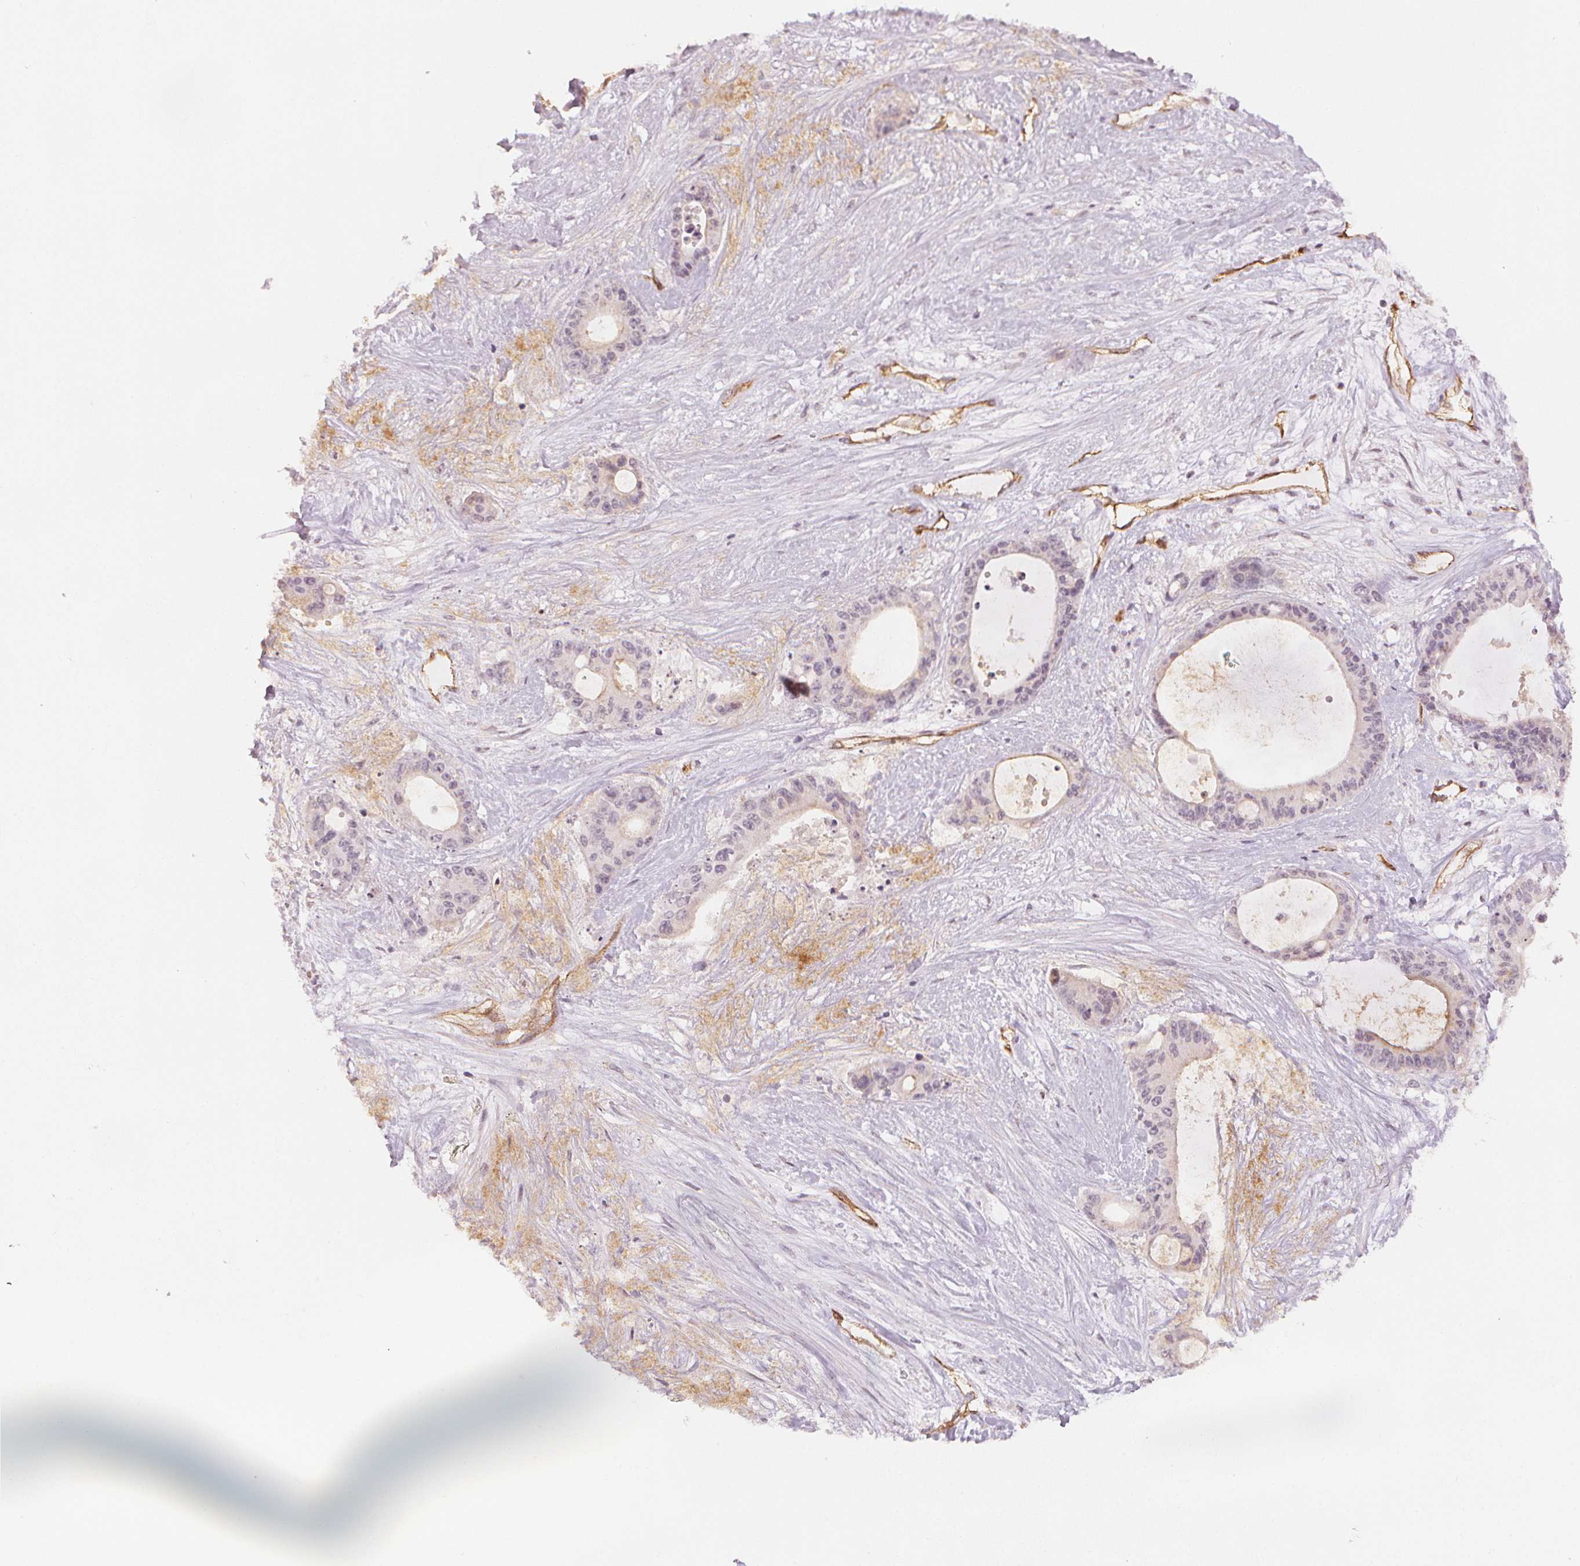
{"staining": {"intensity": "negative", "quantity": "none", "location": "none"}, "tissue": "liver cancer", "cell_type": "Tumor cells", "image_type": "cancer", "snomed": [{"axis": "morphology", "description": "Normal tissue, NOS"}, {"axis": "morphology", "description": "Cholangiocarcinoma"}, {"axis": "topography", "description": "Liver"}, {"axis": "topography", "description": "Peripheral nerve tissue"}], "caption": "The micrograph displays no staining of tumor cells in liver cancer (cholangiocarcinoma).", "gene": "CIB1", "patient": {"sex": "female", "age": 73}}